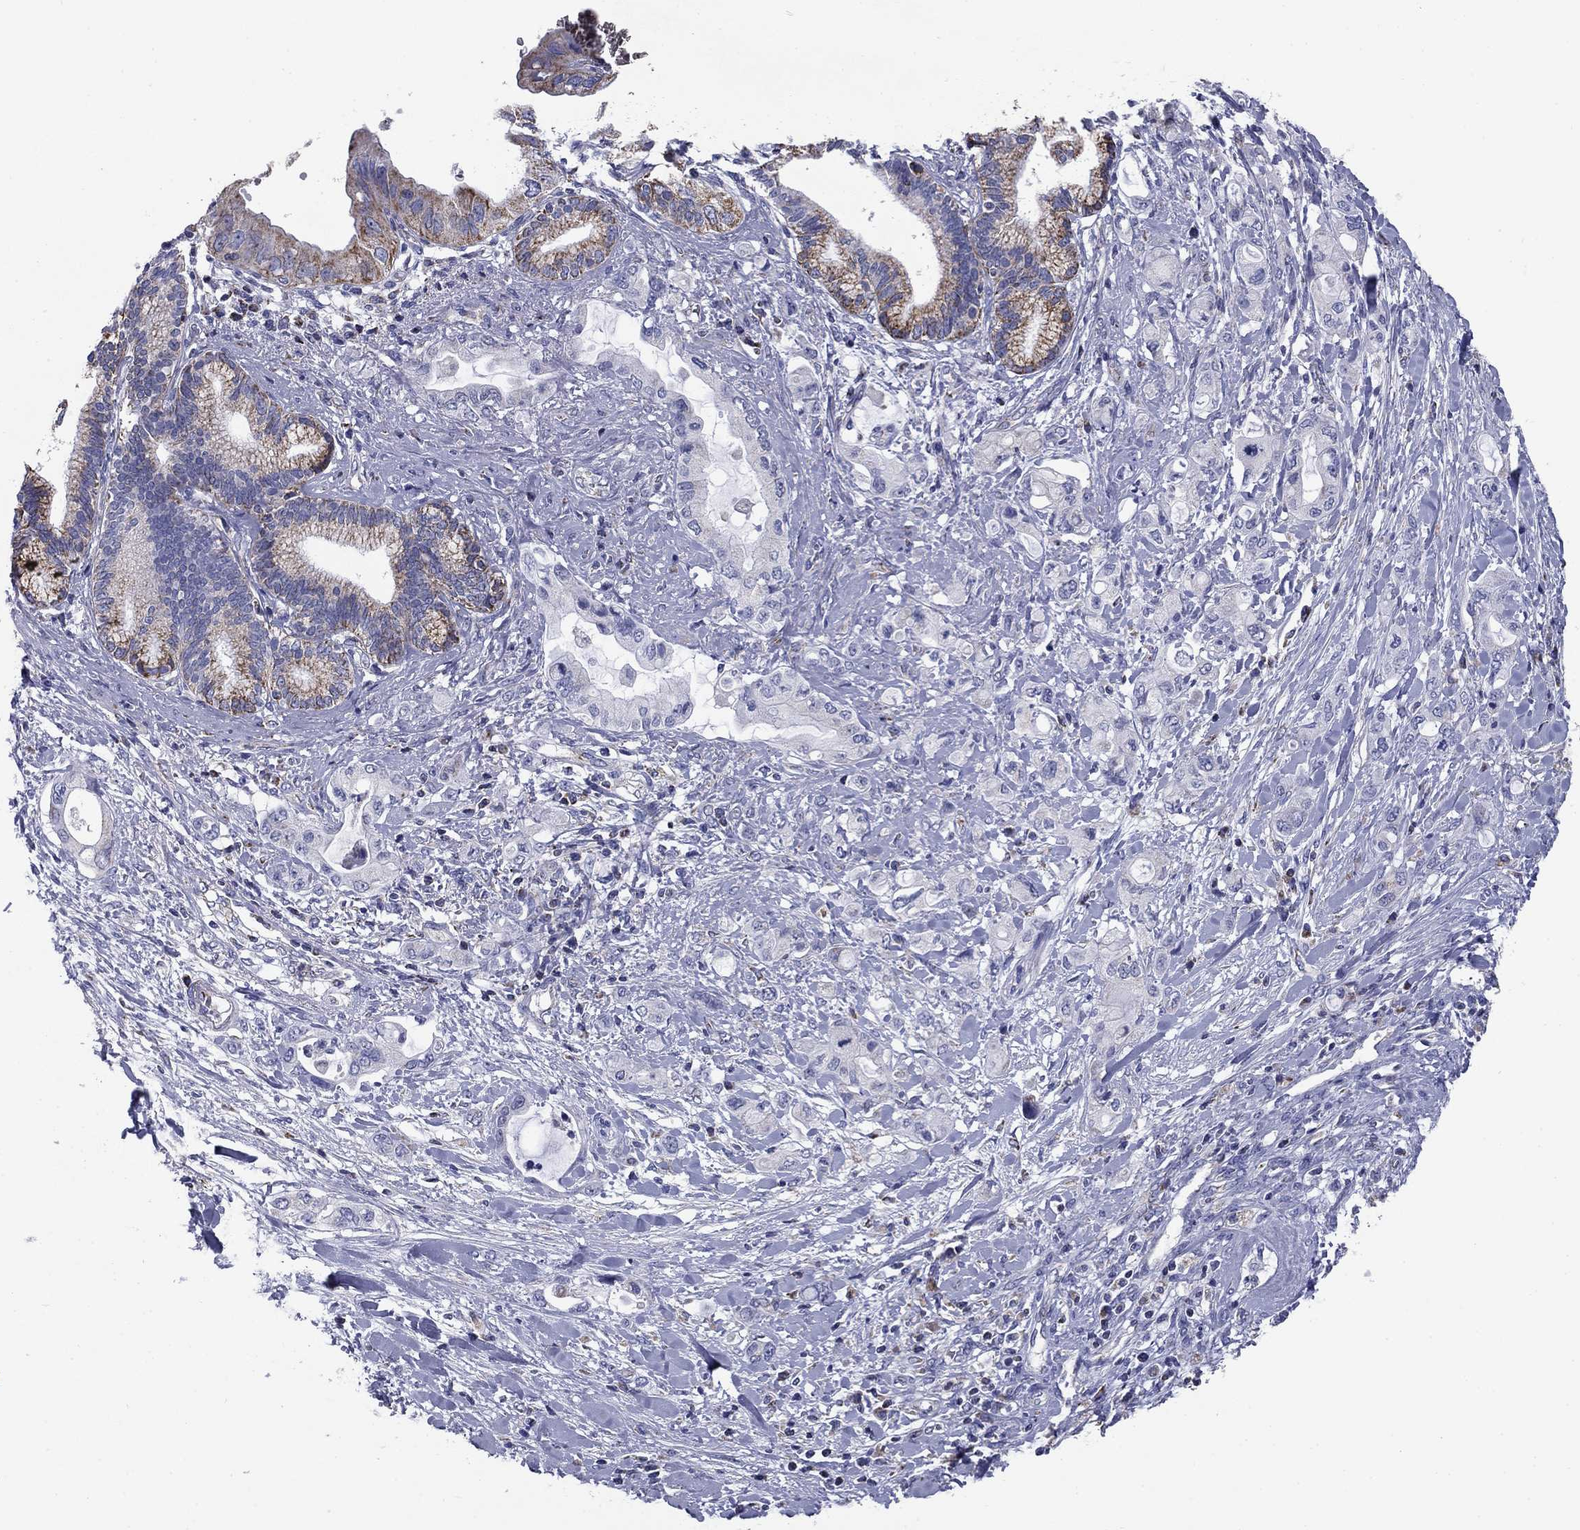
{"staining": {"intensity": "negative", "quantity": "none", "location": "none"}, "tissue": "pancreatic cancer", "cell_type": "Tumor cells", "image_type": "cancer", "snomed": [{"axis": "morphology", "description": "Adenocarcinoma, NOS"}, {"axis": "topography", "description": "Pancreas"}], "caption": "Tumor cells are negative for protein expression in human pancreatic cancer.", "gene": "NDUFA4L2", "patient": {"sex": "female", "age": 56}}